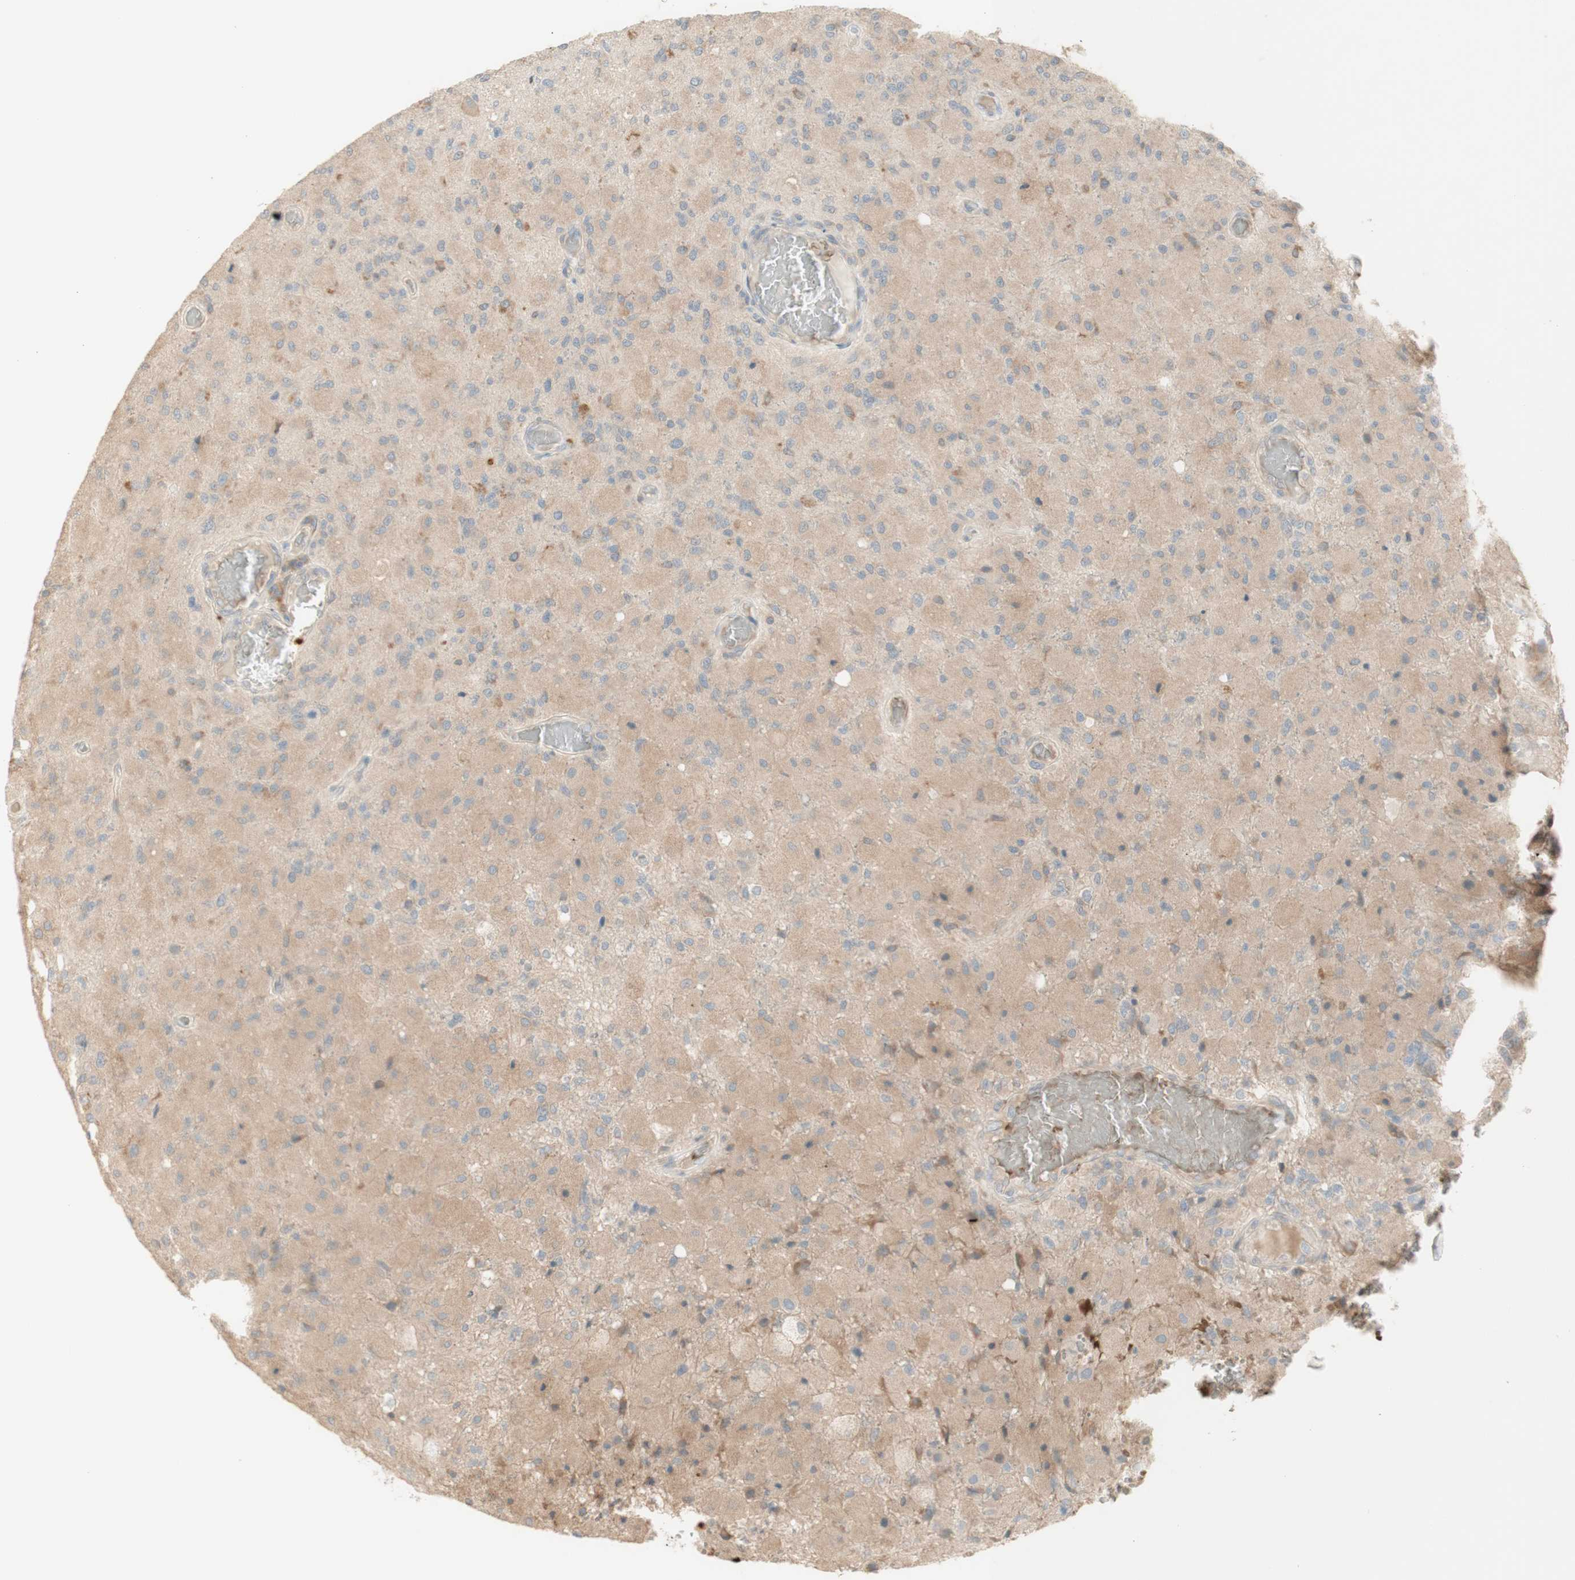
{"staining": {"intensity": "moderate", "quantity": ">75%", "location": "cytoplasmic/membranous"}, "tissue": "glioma", "cell_type": "Tumor cells", "image_type": "cancer", "snomed": [{"axis": "morphology", "description": "Normal tissue, NOS"}, {"axis": "morphology", "description": "Glioma, malignant, High grade"}, {"axis": "topography", "description": "Cerebral cortex"}], "caption": "DAB (3,3'-diaminobenzidine) immunohistochemical staining of malignant glioma (high-grade) shows moderate cytoplasmic/membranous protein staining in about >75% of tumor cells.", "gene": "PTGER4", "patient": {"sex": "male", "age": 77}}